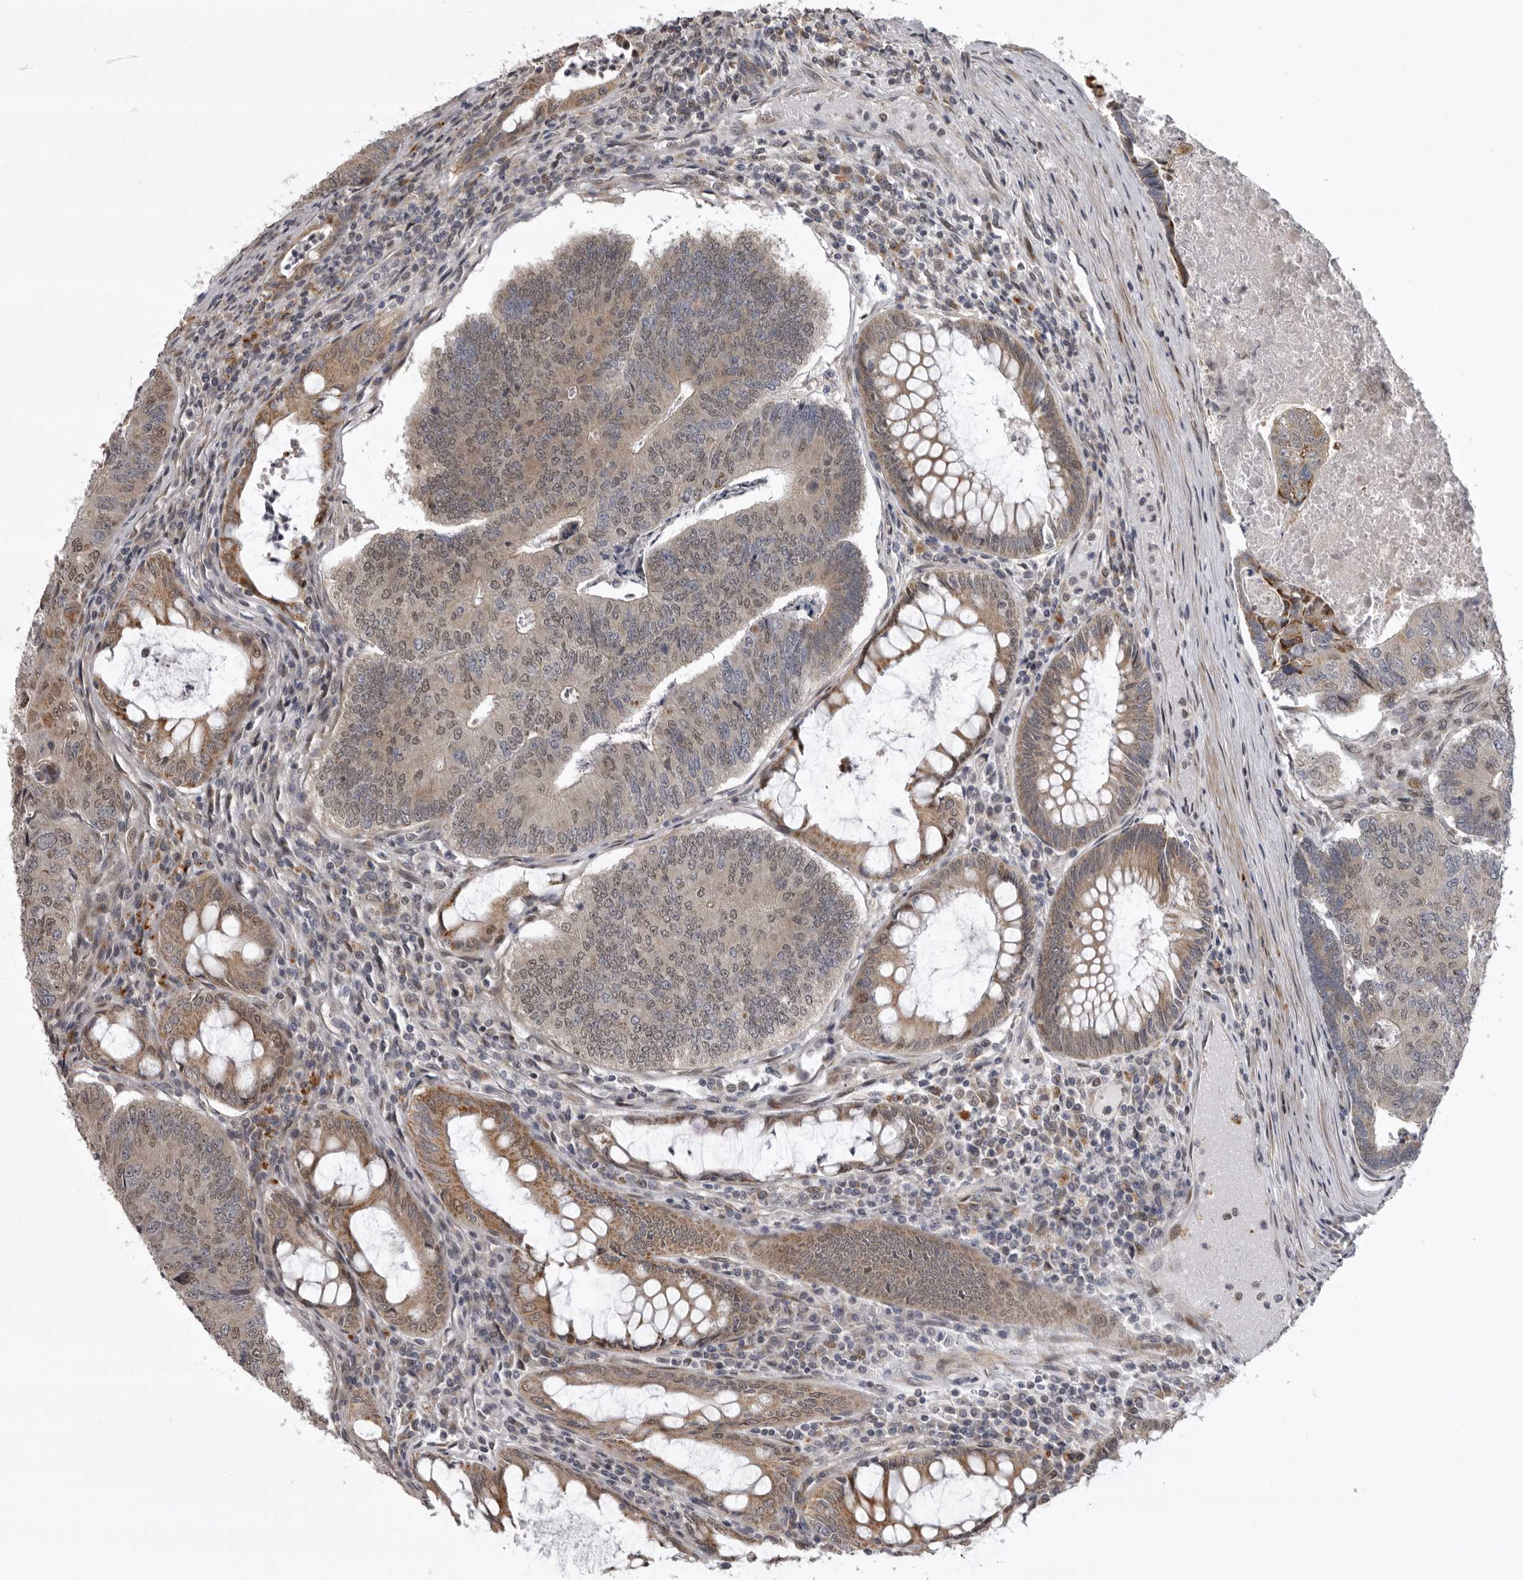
{"staining": {"intensity": "moderate", "quantity": "25%-75%", "location": "cytoplasmic/membranous"}, "tissue": "colorectal cancer", "cell_type": "Tumor cells", "image_type": "cancer", "snomed": [{"axis": "morphology", "description": "Adenocarcinoma, NOS"}, {"axis": "topography", "description": "Colon"}], "caption": "Adenocarcinoma (colorectal) tissue exhibits moderate cytoplasmic/membranous staining in about 25%-75% of tumor cells The protein is shown in brown color, while the nuclei are stained blue.", "gene": "C1orf109", "patient": {"sex": "female", "age": 67}}